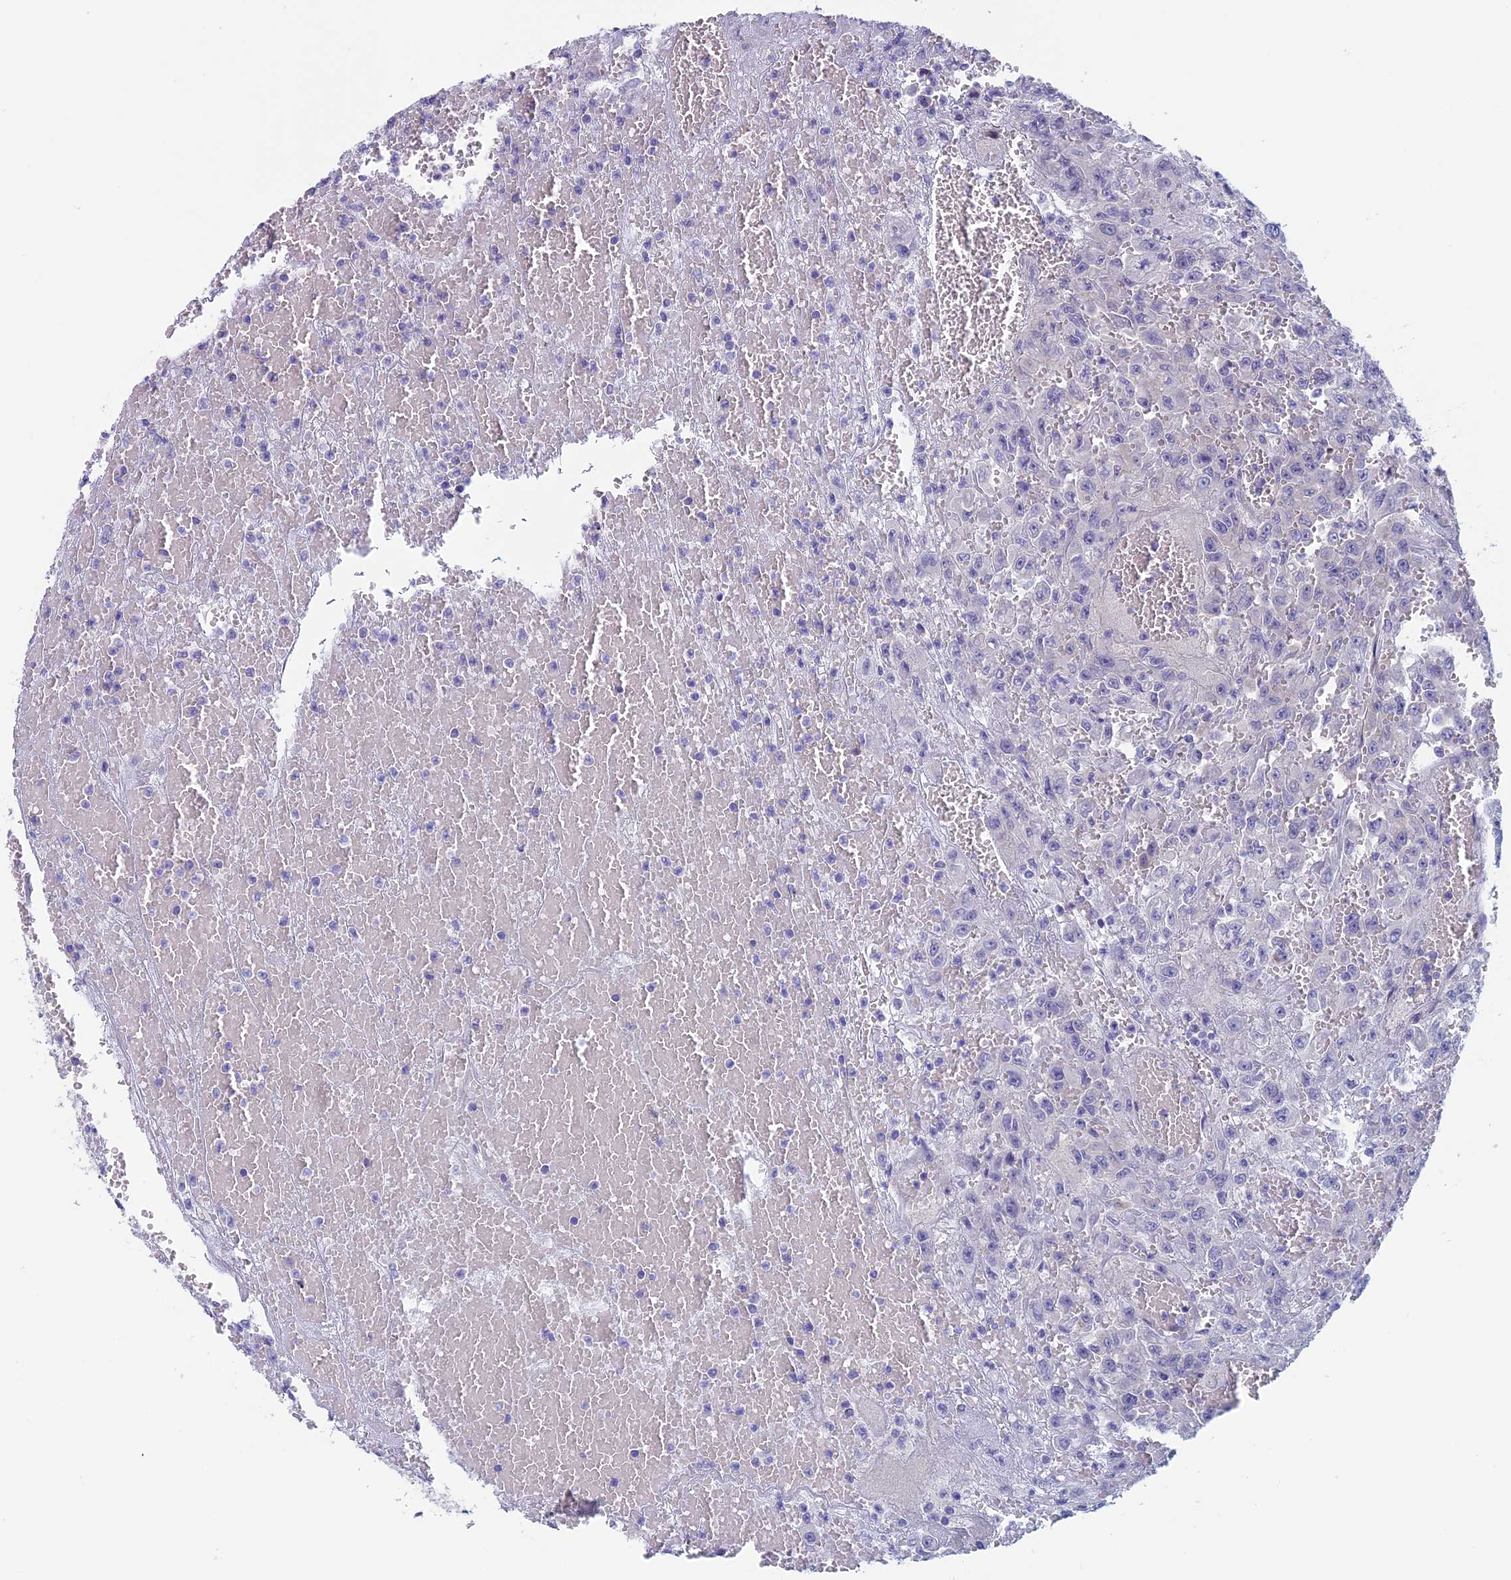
{"staining": {"intensity": "negative", "quantity": "none", "location": "none"}, "tissue": "urothelial cancer", "cell_type": "Tumor cells", "image_type": "cancer", "snomed": [{"axis": "morphology", "description": "Urothelial carcinoma, High grade"}, {"axis": "topography", "description": "Urinary bladder"}], "caption": "The micrograph displays no staining of tumor cells in urothelial cancer. (DAB (3,3'-diaminobenzidine) IHC, high magnification).", "gene": "CNOT6L", "patient": {"sex": "male", "age": 46}}